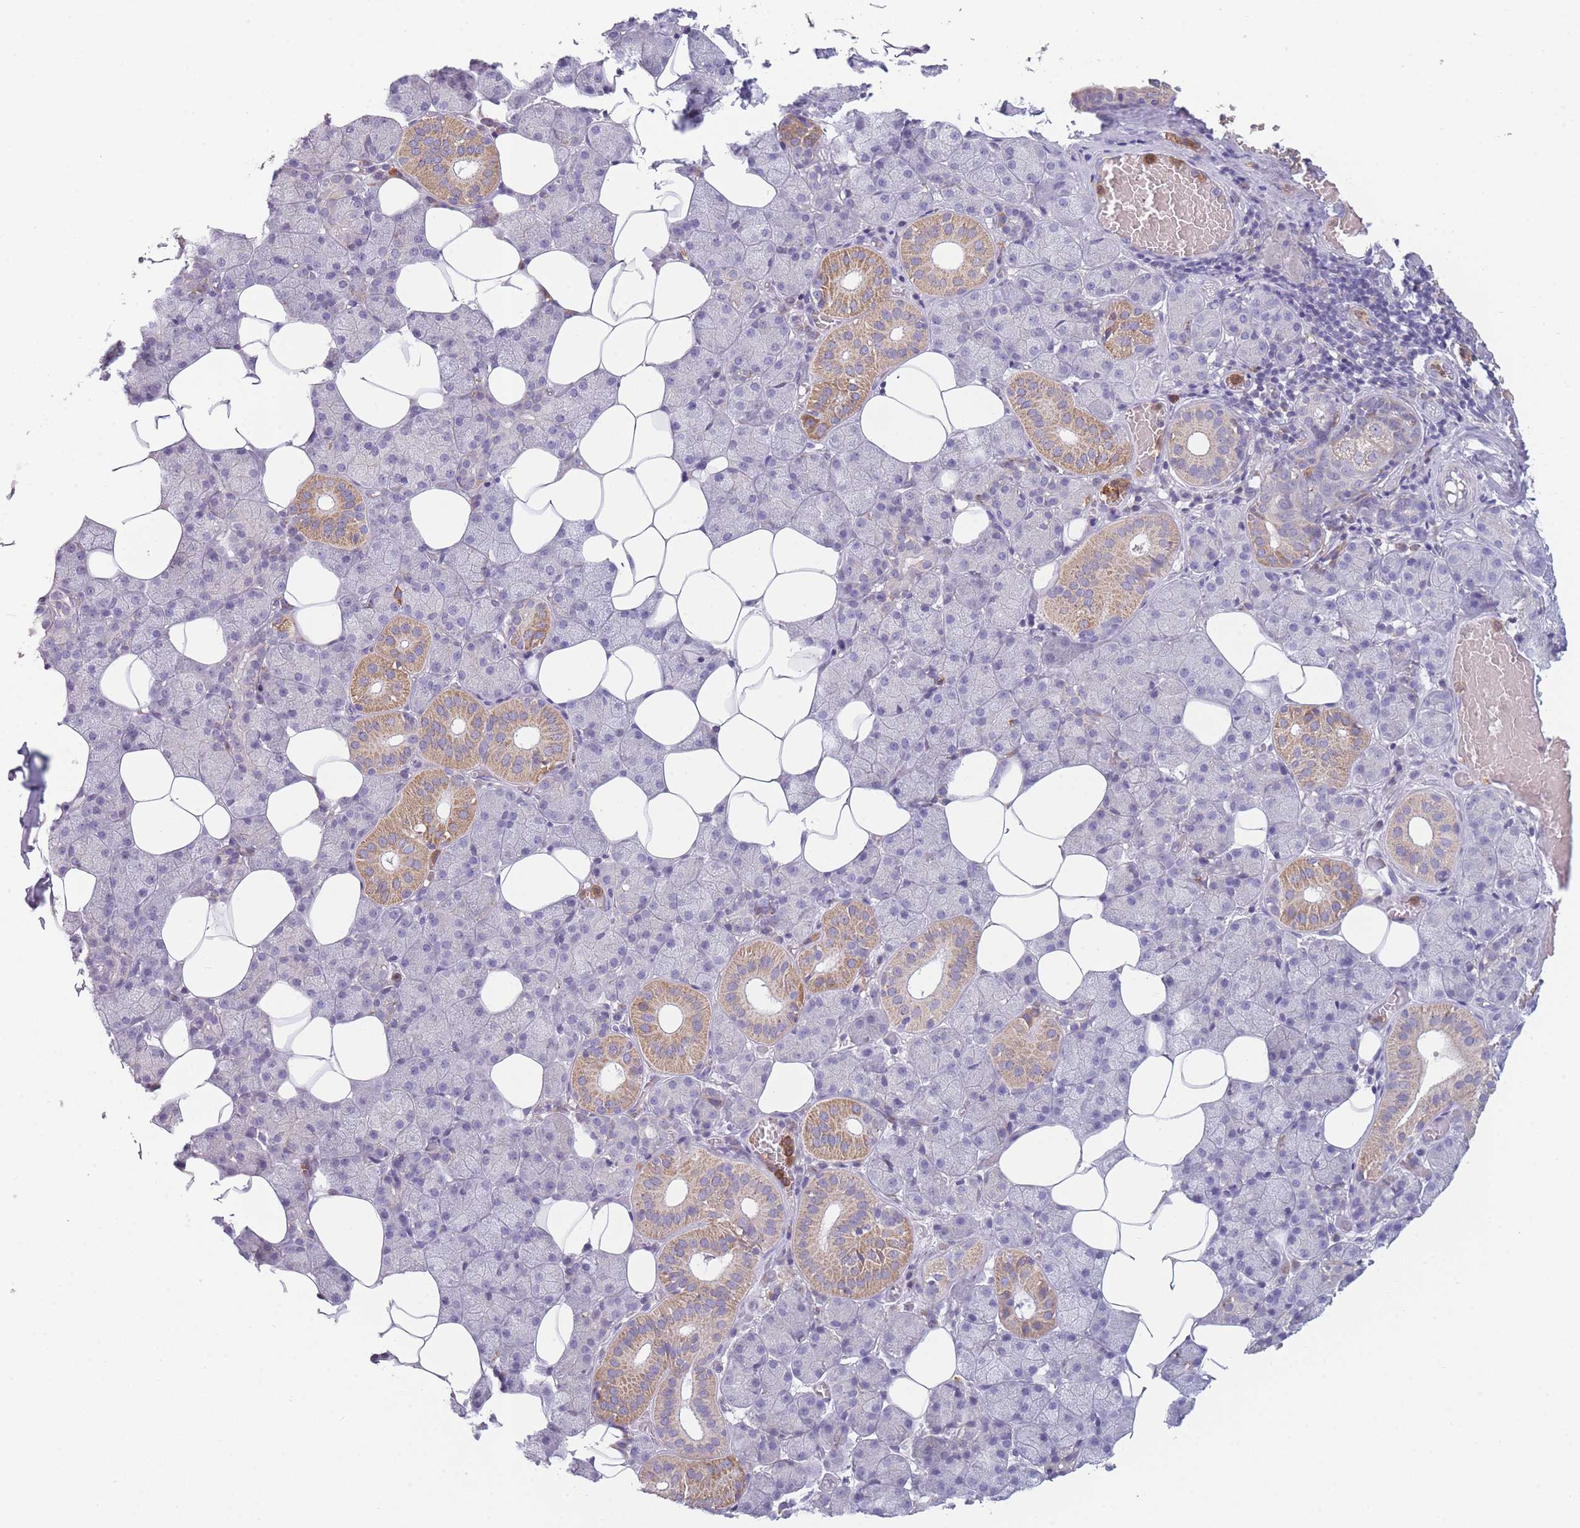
{"staining": {"intensity": "moderate", "quantity": "<25%", "location": "cytoplasmic/membranous"}, "tissue": "salivary gland", "cell_type": "Glandular cells", "image_type": "normal", "snomed": [{"axis": "morphology", "description": "Normal tissue, NOS"}, {"axis": "topography", "description": "Salivary gland"}], "caption": "Protein analysis of benign salivary gland exhibits moderate cytoplasmic/membranous staining in approximately <25% of glandular cells.", "gene": "PRAM1", "patient": {"sex": "female", "age": 33}}